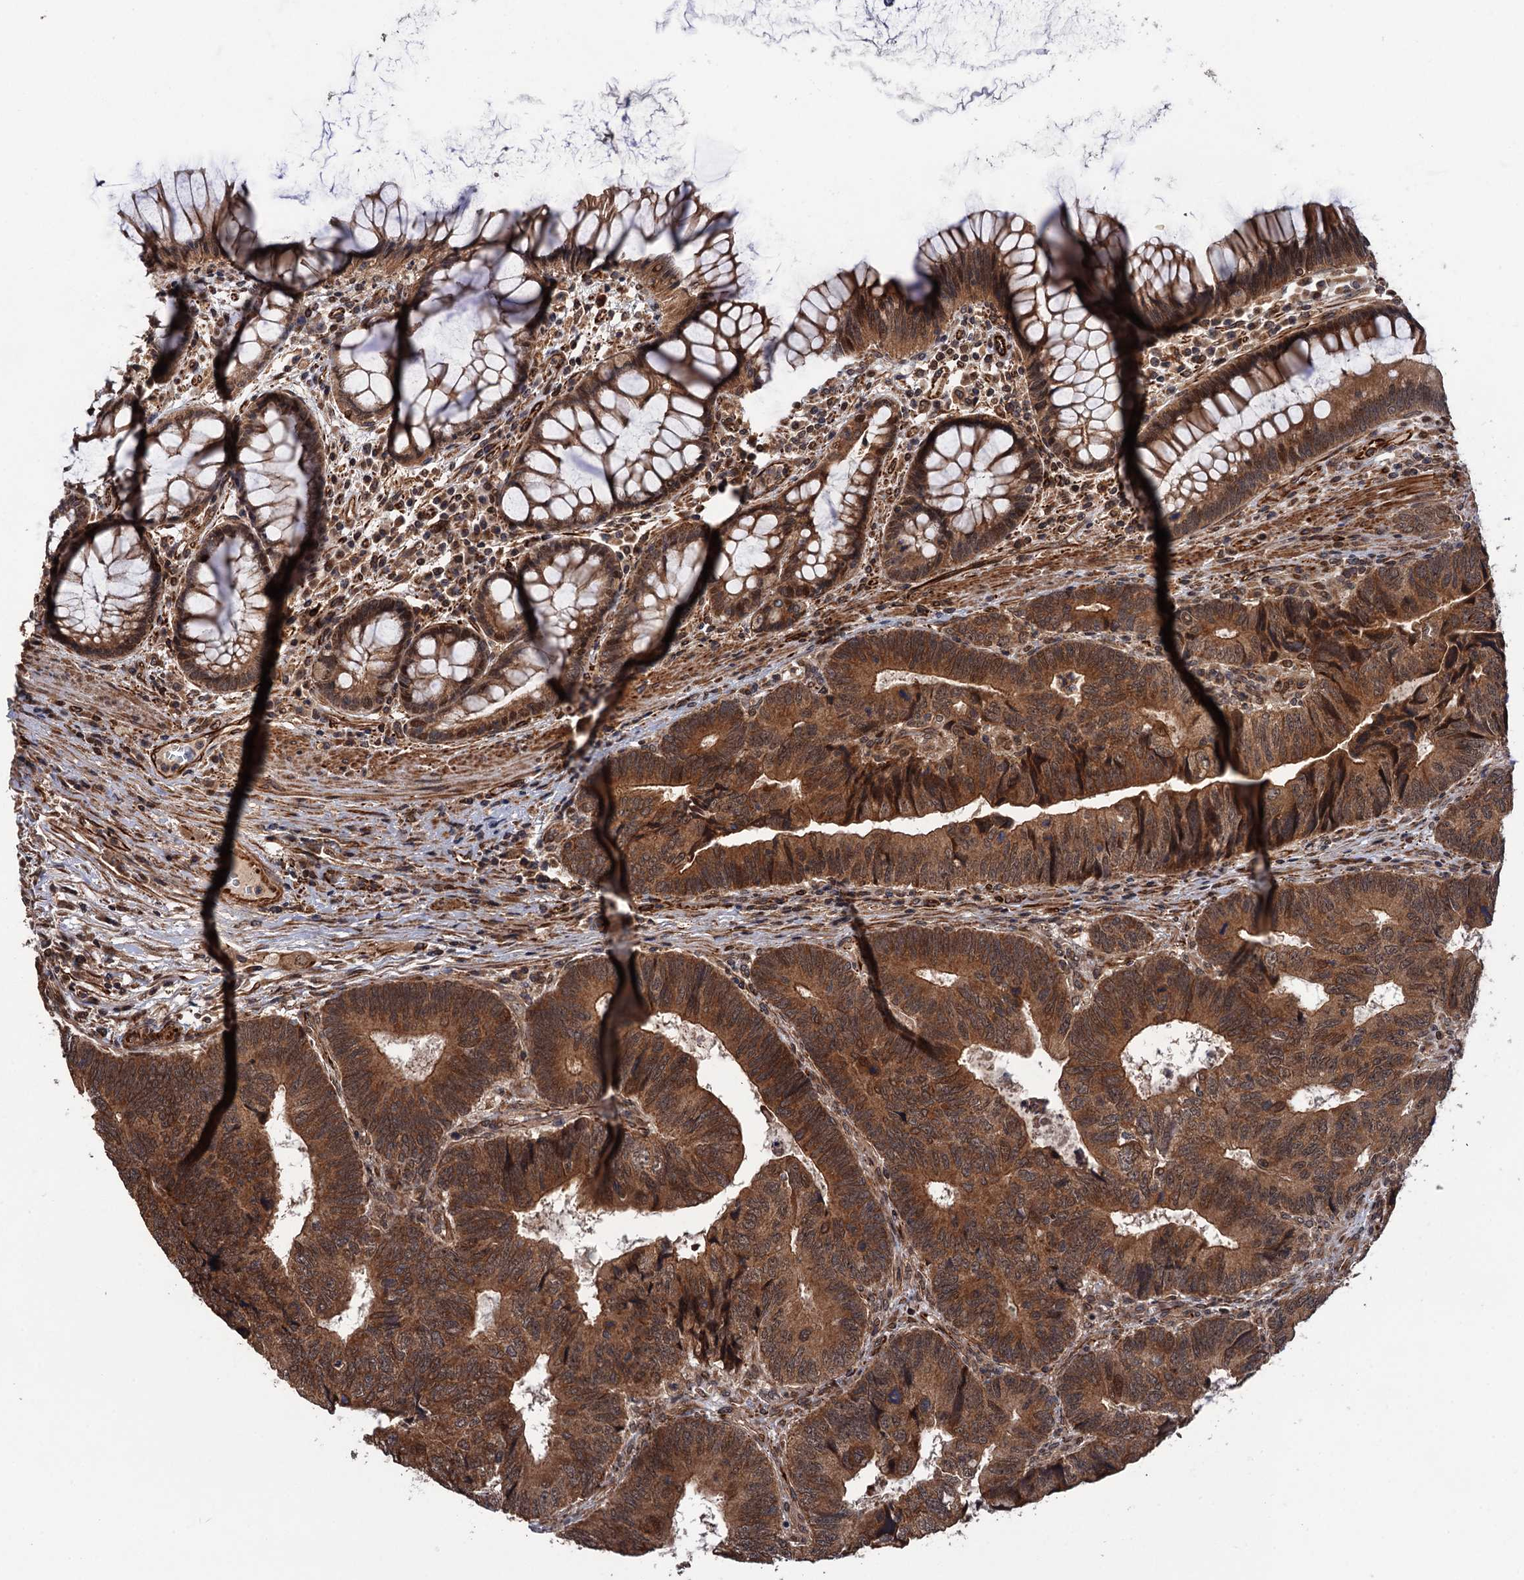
{"staining": {"intensity": "strong", "quantity": ">75%", "location": "cytoplasmic/membranous"}, "tissue": "colorectal cancer", "cell_type": "Tumor cells", "image_type": "cancer", "snomed": [{"axis": "morphology", "description": "Adenocarcinoma, NOS"}, {"axis": "topography", "description": "Colon"}], "caption": "Colorectal adenocarcinoma tissue reveals strong cytoplasmic/membranous staining in approximately >75% of tumor cells", "gene": "FSIP1", "patient": {"sex": "female", "age": 67}}